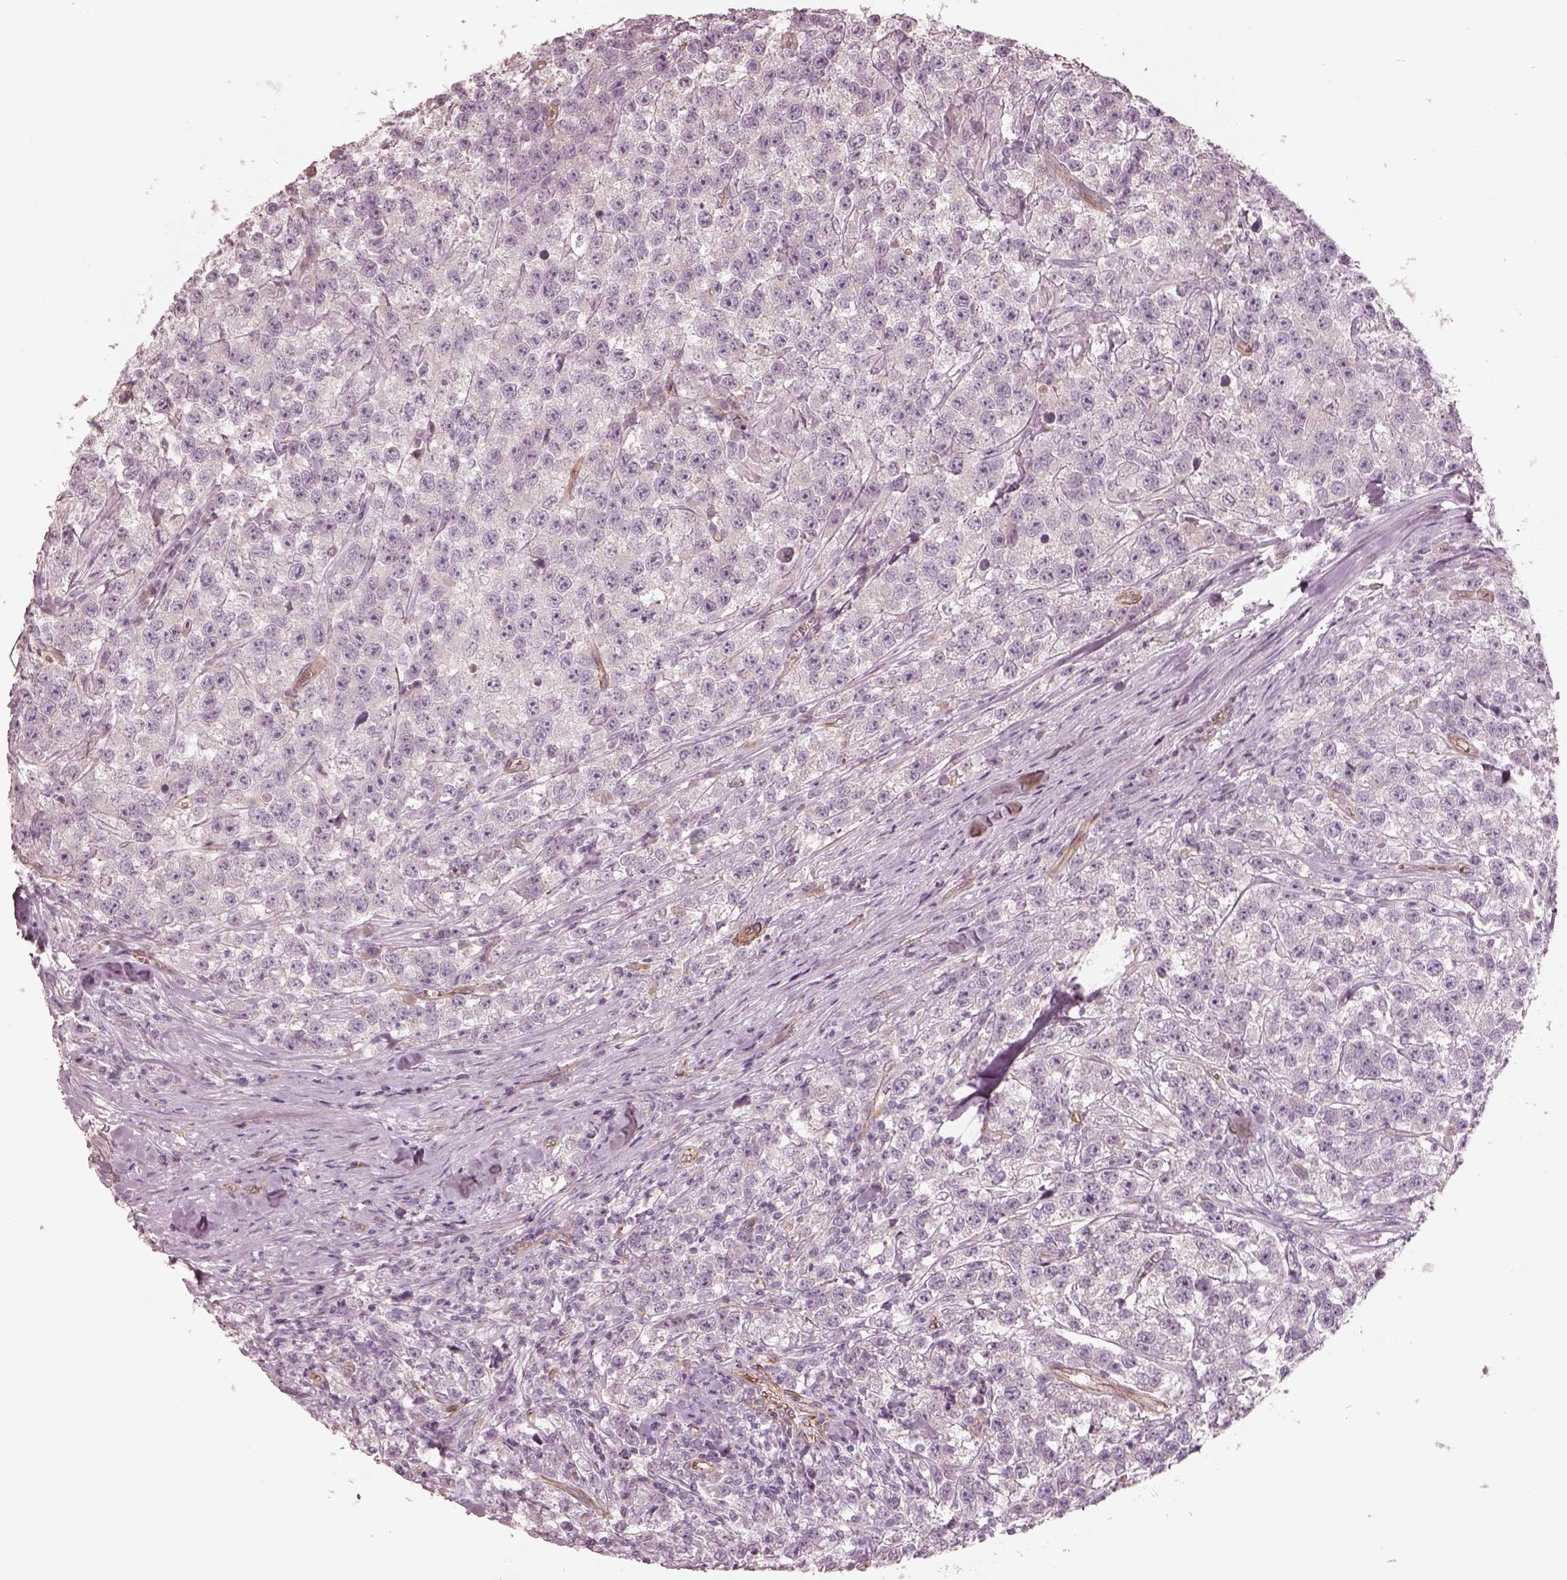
{"staining": {"intensity": "negative", "quantity": "none", "location": "none"}, "tissue": "testis cancer", "cell_type": "Tumor cells", "image_type": "cancer", "snomed": [{"axis": "morphology", "description": "Seminoma, NOS"}, {"axis": "topography", "description": "Testis"}], "caption": "Seminoma (testis) stained for a protein using immunohistochemistry shows no staining tumor cells.", "gene": "CRYM", "patient": {"sex": "male", "age": 59}}